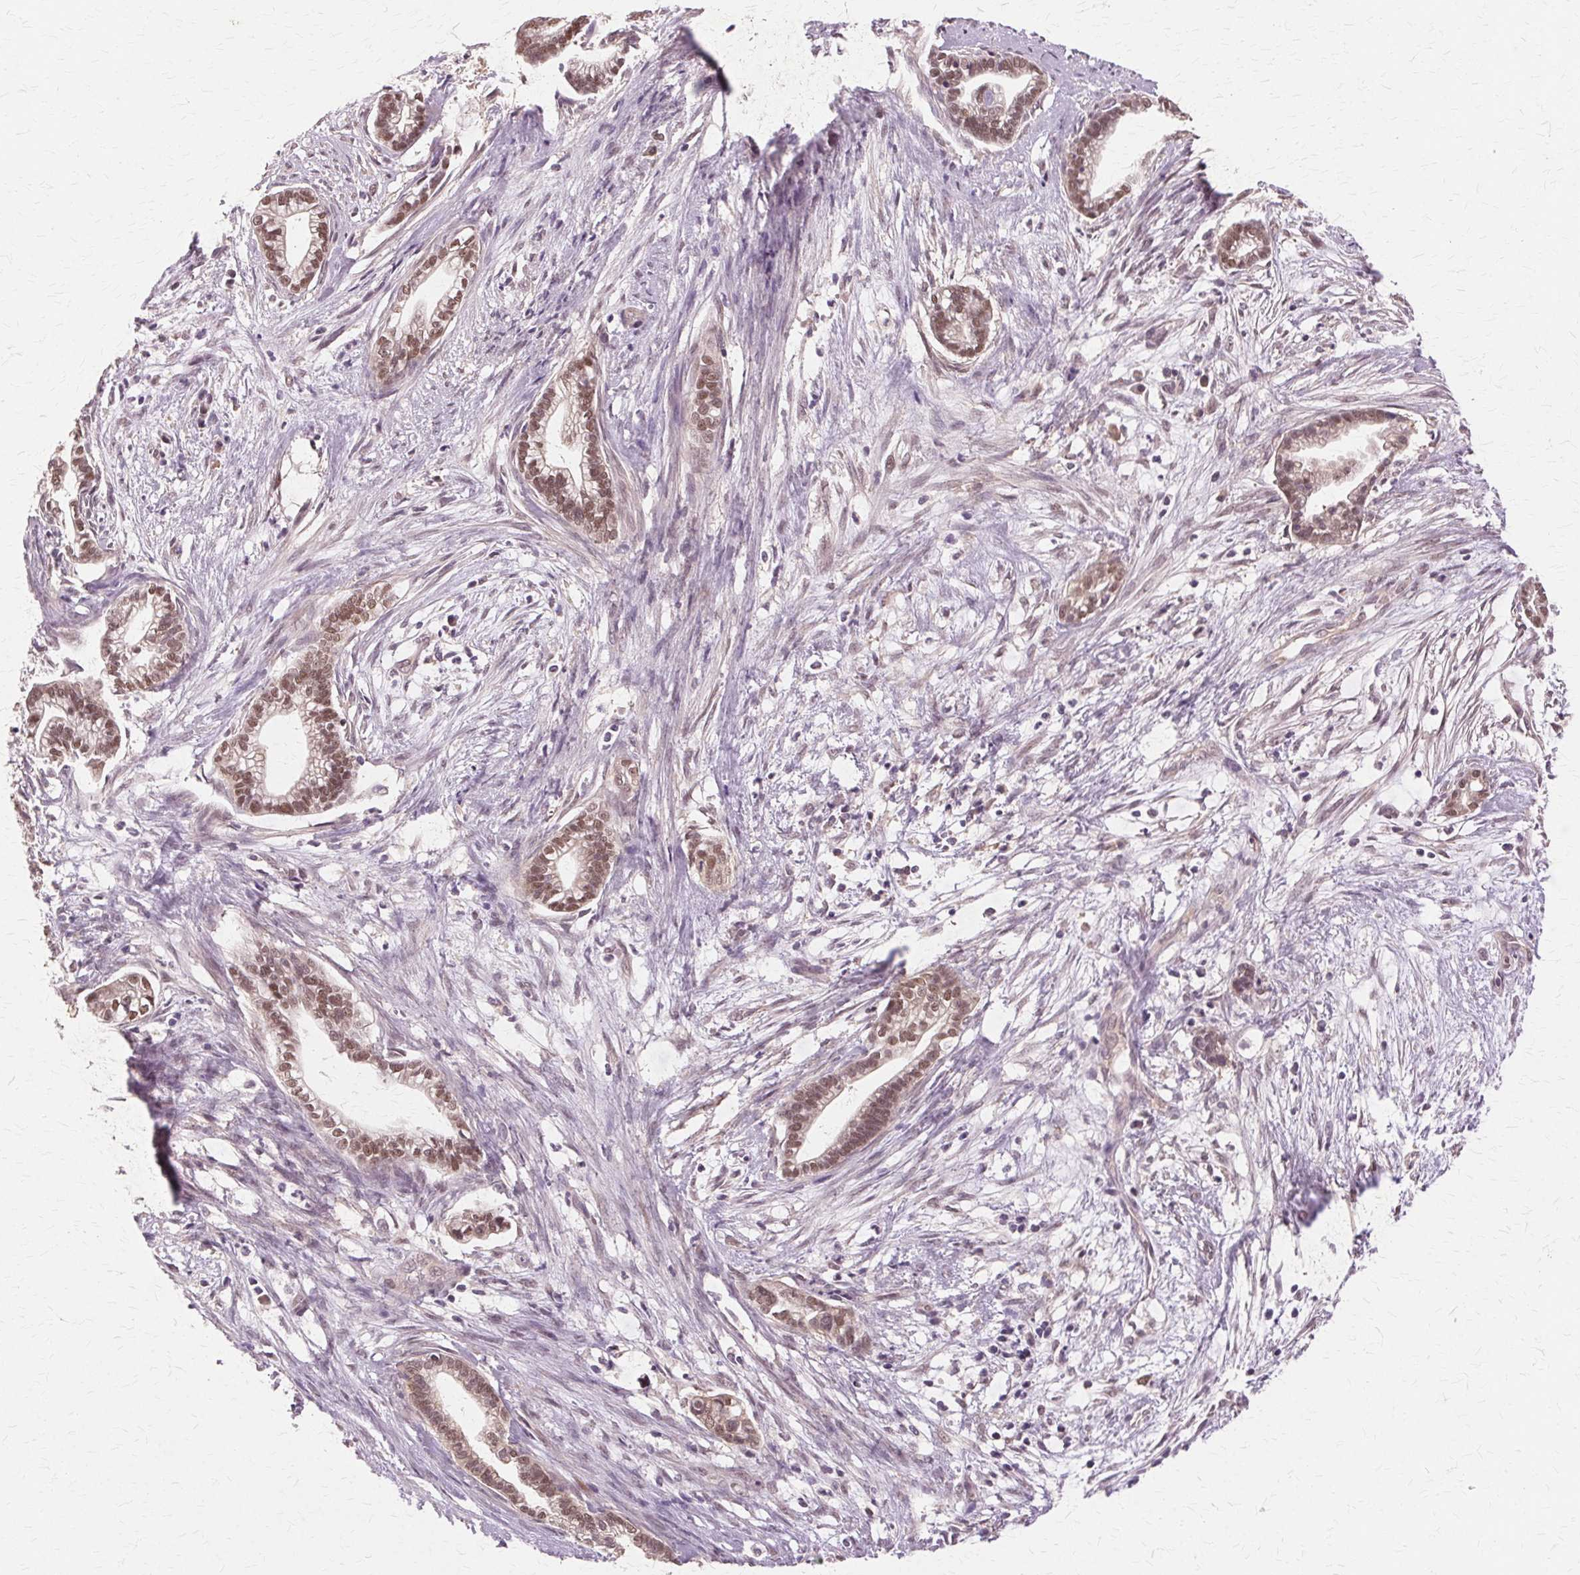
{"staining": {"intensity": "moderate", "quantity": ">75%", "location": "nuclear"}, "tissue": "cervical cancer", "cell_type": "Tumor cells", "image_type": "cancer", "snomed": [{"axis": "morphology", "description": "Adenocarcinoma, NOS"}, {"axis": "topography", "description": "Cervix"}], "caption": "This is an image of immunohistochemistry (IHC) staining of cervical cancer, which shows moderate staining in the nuclear of tumor cells.", "gene": "PRMT5", "patient": {"sex": "female", "age": 62}}